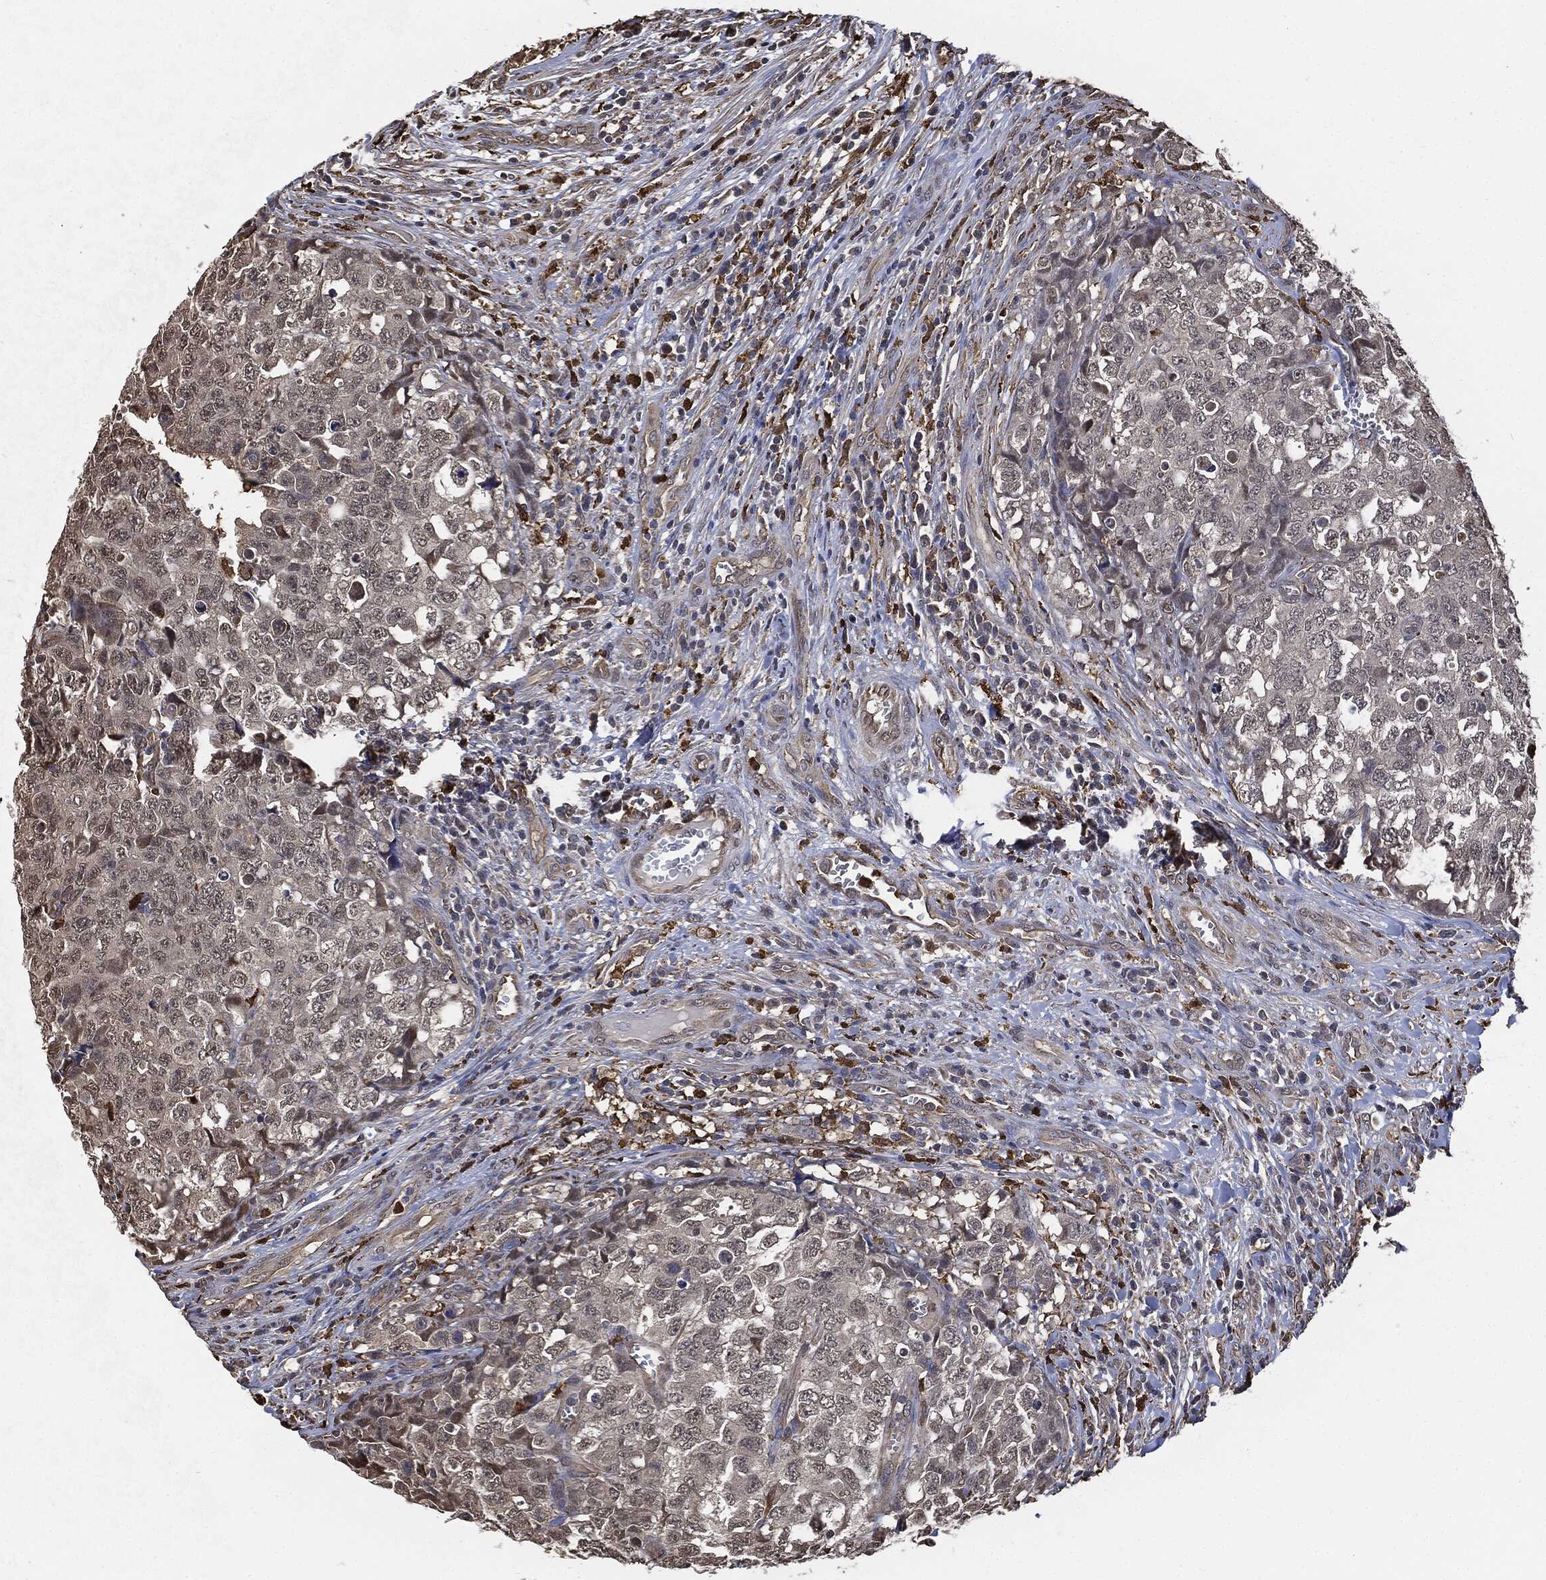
{"staining": {"intensity": "negative", "quantity": "none", "location": "none"}, "tissue": "testis cancer", "cell_type": "Tumor cells", "image_type": "cancer", "snomed": [{"axis": "morphology", "description": "Carcinoma, Embryonal, NOS"}, {"axis": "topography", "description": "Testis"}], "caption": "IHC micrograph of human testis cancer (embryonal carcinoma) stained for a protein (brown), which reveals no expression in tumor cells.", "gene": "S100A9", "patient": {"sex": "male", "age": 23}}